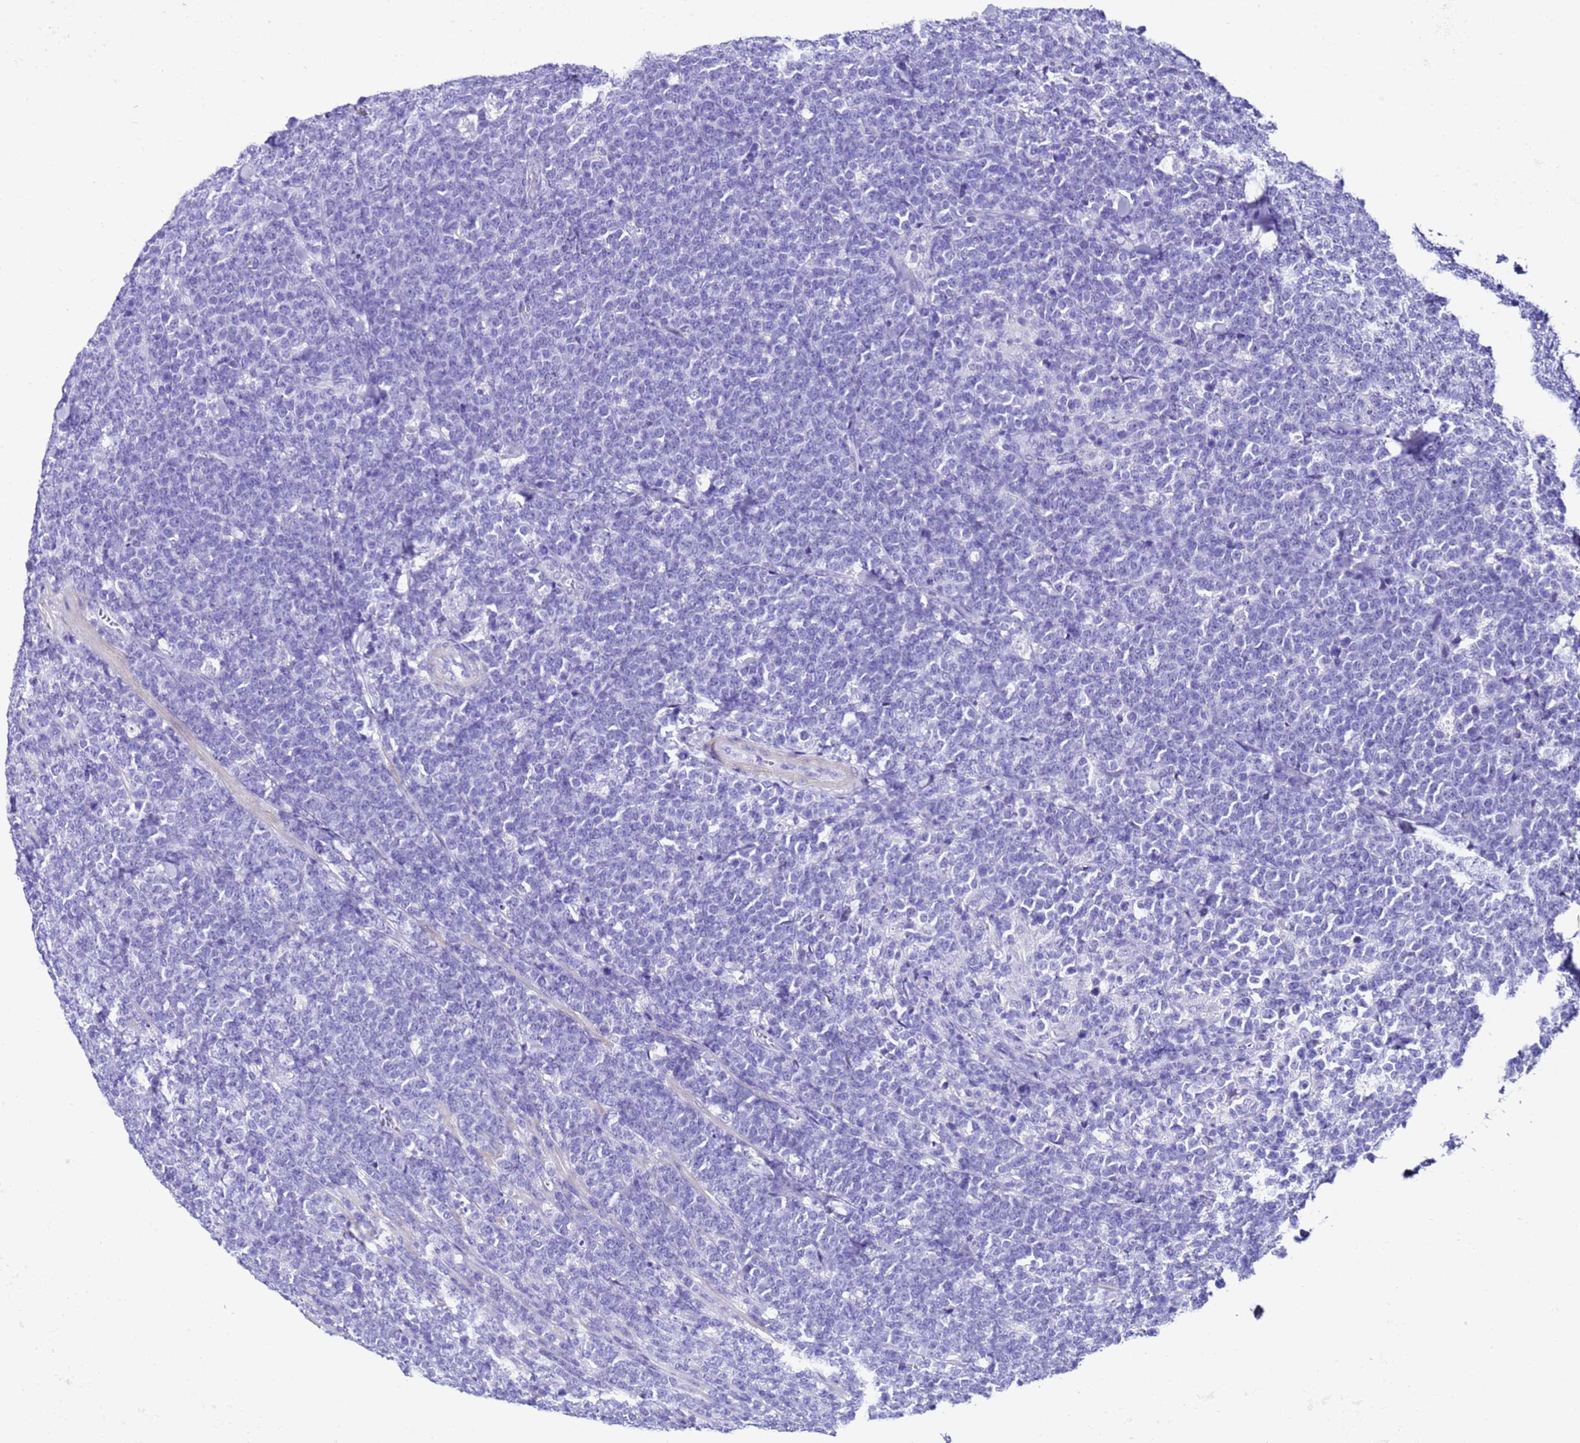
{"staining": {"intensity": "negative", "quantity": "none", "location": "none"}, "tissue": "lymphoma", "cell_type": "Tumor cells", "image_type": "cancer", "snomed": [{"axis": "morphology", "description": "Malignant lymphoma, non-Hodgkin's type, High grade"}, {"axis": "topography", "description": "Small intestine"}], "caption": "Micrograph shows no protein staining in tumor cells of high-grade malignant lymphoma, non-Hodgkin's type tissue.", "gene": "ZNF417", "patient": {"sex": "male", "age": 8}}